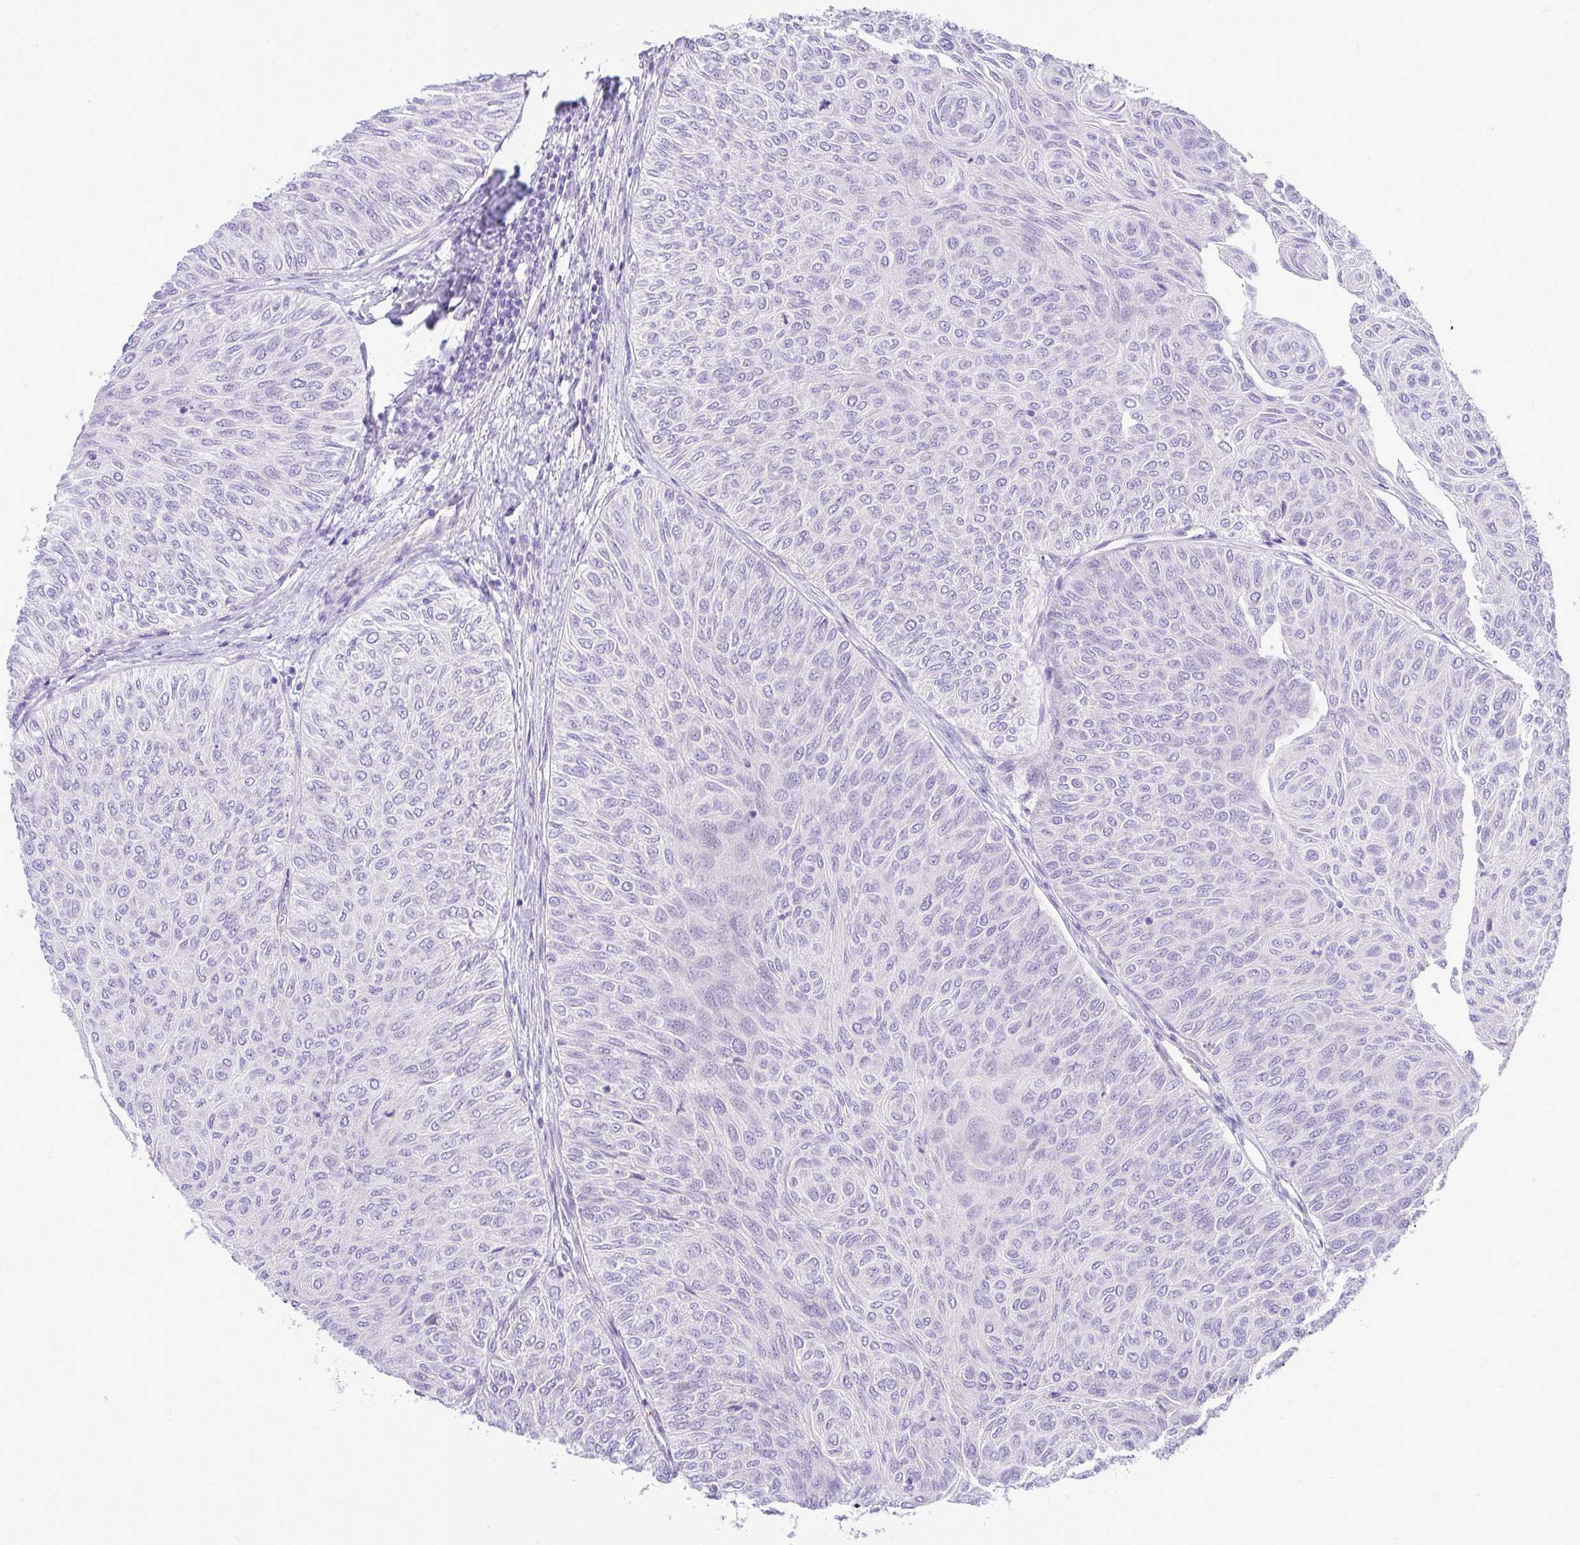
{"staining": {"intensity": "negative", "quantity": "none", "location": "none"}, "tissue": "urothelial cancer", "cell_type": "Tumor cells", "image_type": "cancer", "snomed": [{"axis": "morphology", "description": "Urothelial carcinoma, Low grade"}, {"axis": "topography", "description": "Urinary bladder"}], "caption": "DAB immunohistochemical staining of human urothelial cancer exhibits no significant positivity in tumor cells.", "gene": "PKN3", "patient": {"sex": "male", "age": 78}}